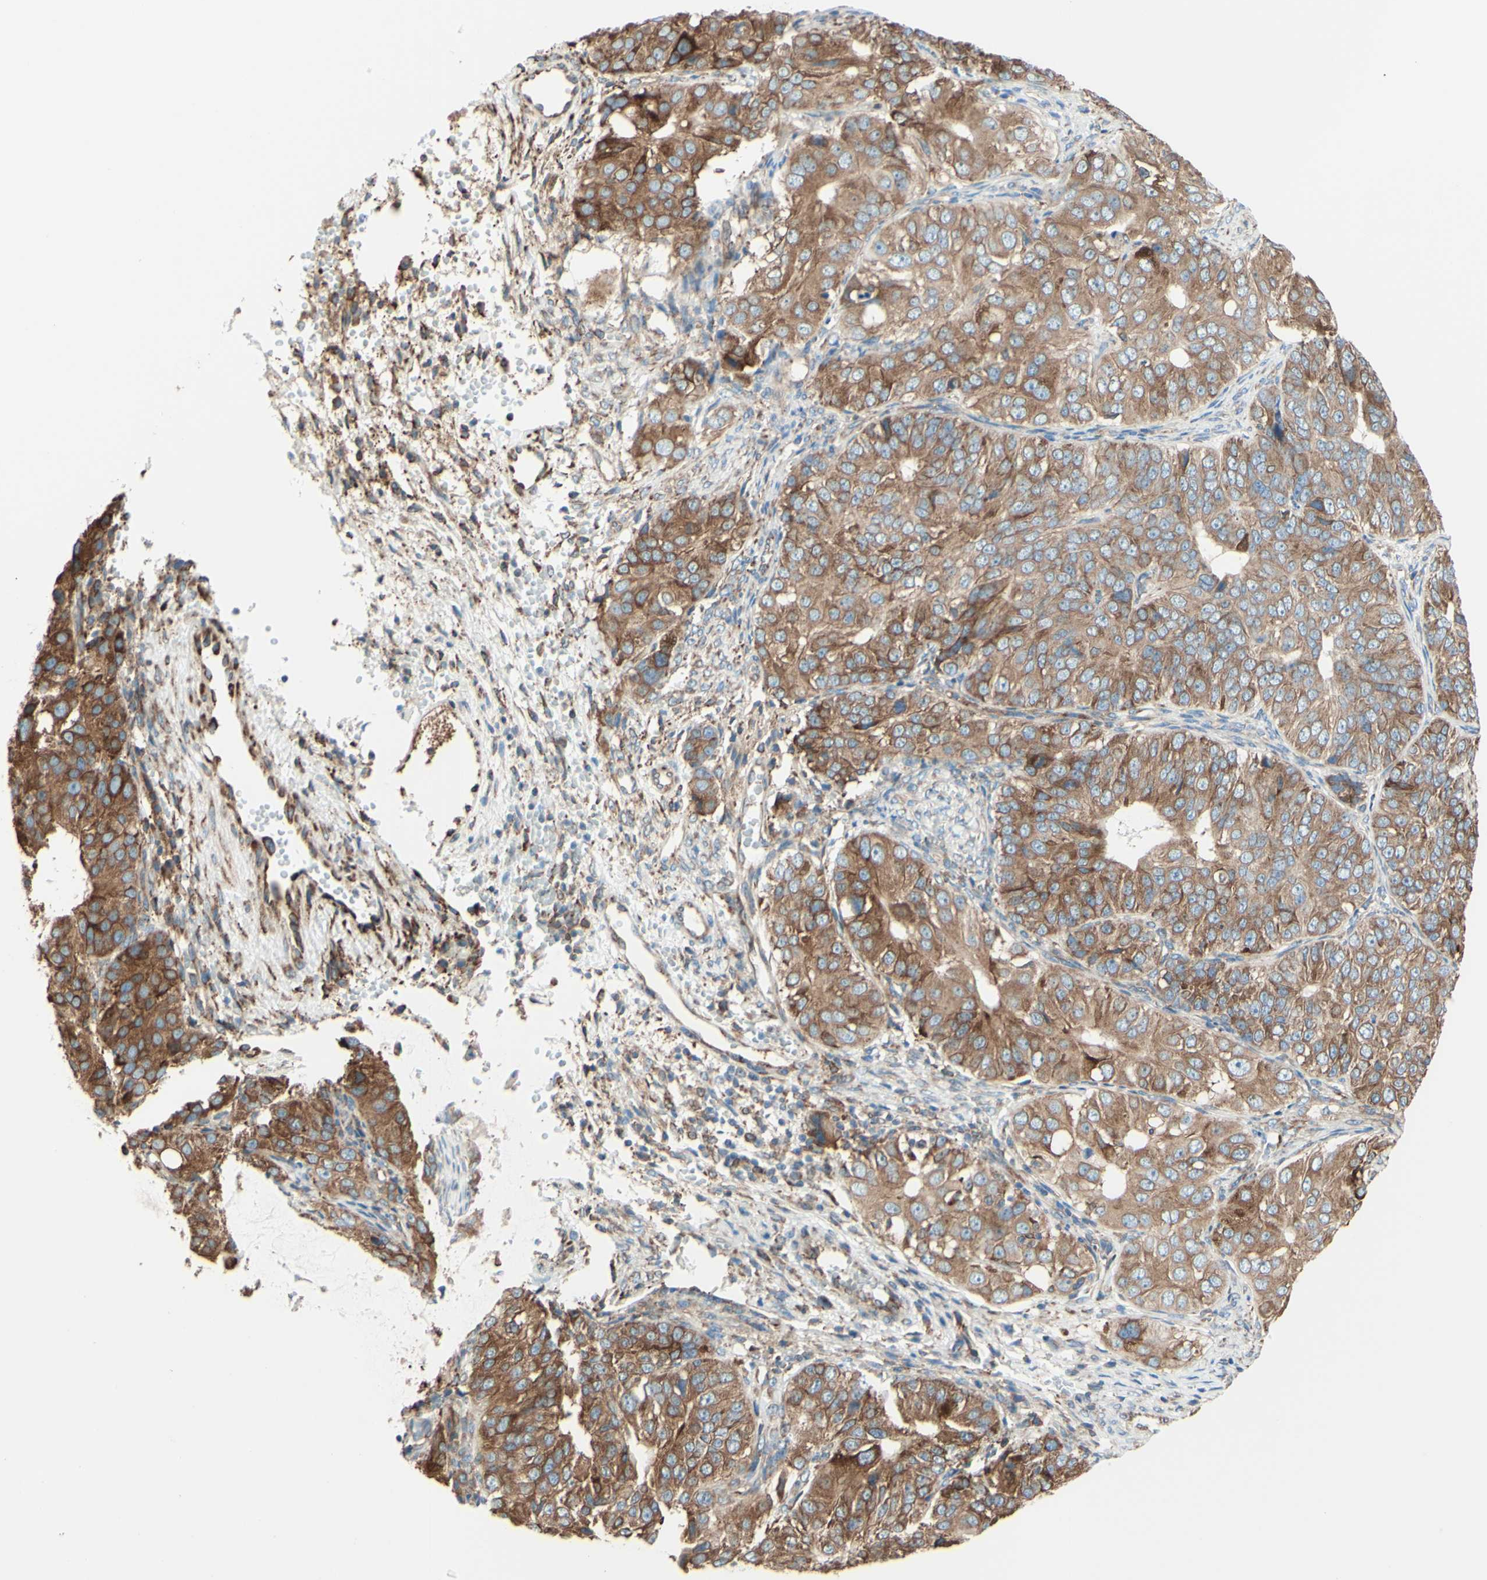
{"staining": {"intensity": "moderate", "quantity": ">75%", "location": "cytoplasmic/membranous"}, "tissue": "ovarian cancer", "cell_type": "Tumor cells", "image_type": "cancer", "snomed": [{"axis": "morphology", "description": "Carcinoma, endometroid"}, {"axis": "topography", "description": "Ovary"}], "caption": "This is a histology image of immunohistochemistry staining of ovarian cancer, which shows moderate positivity in the cytoplasmic/membranous of tumor cells.", "gene": "DNAJB11", "patient": {"sex": "female", "age": 51}}